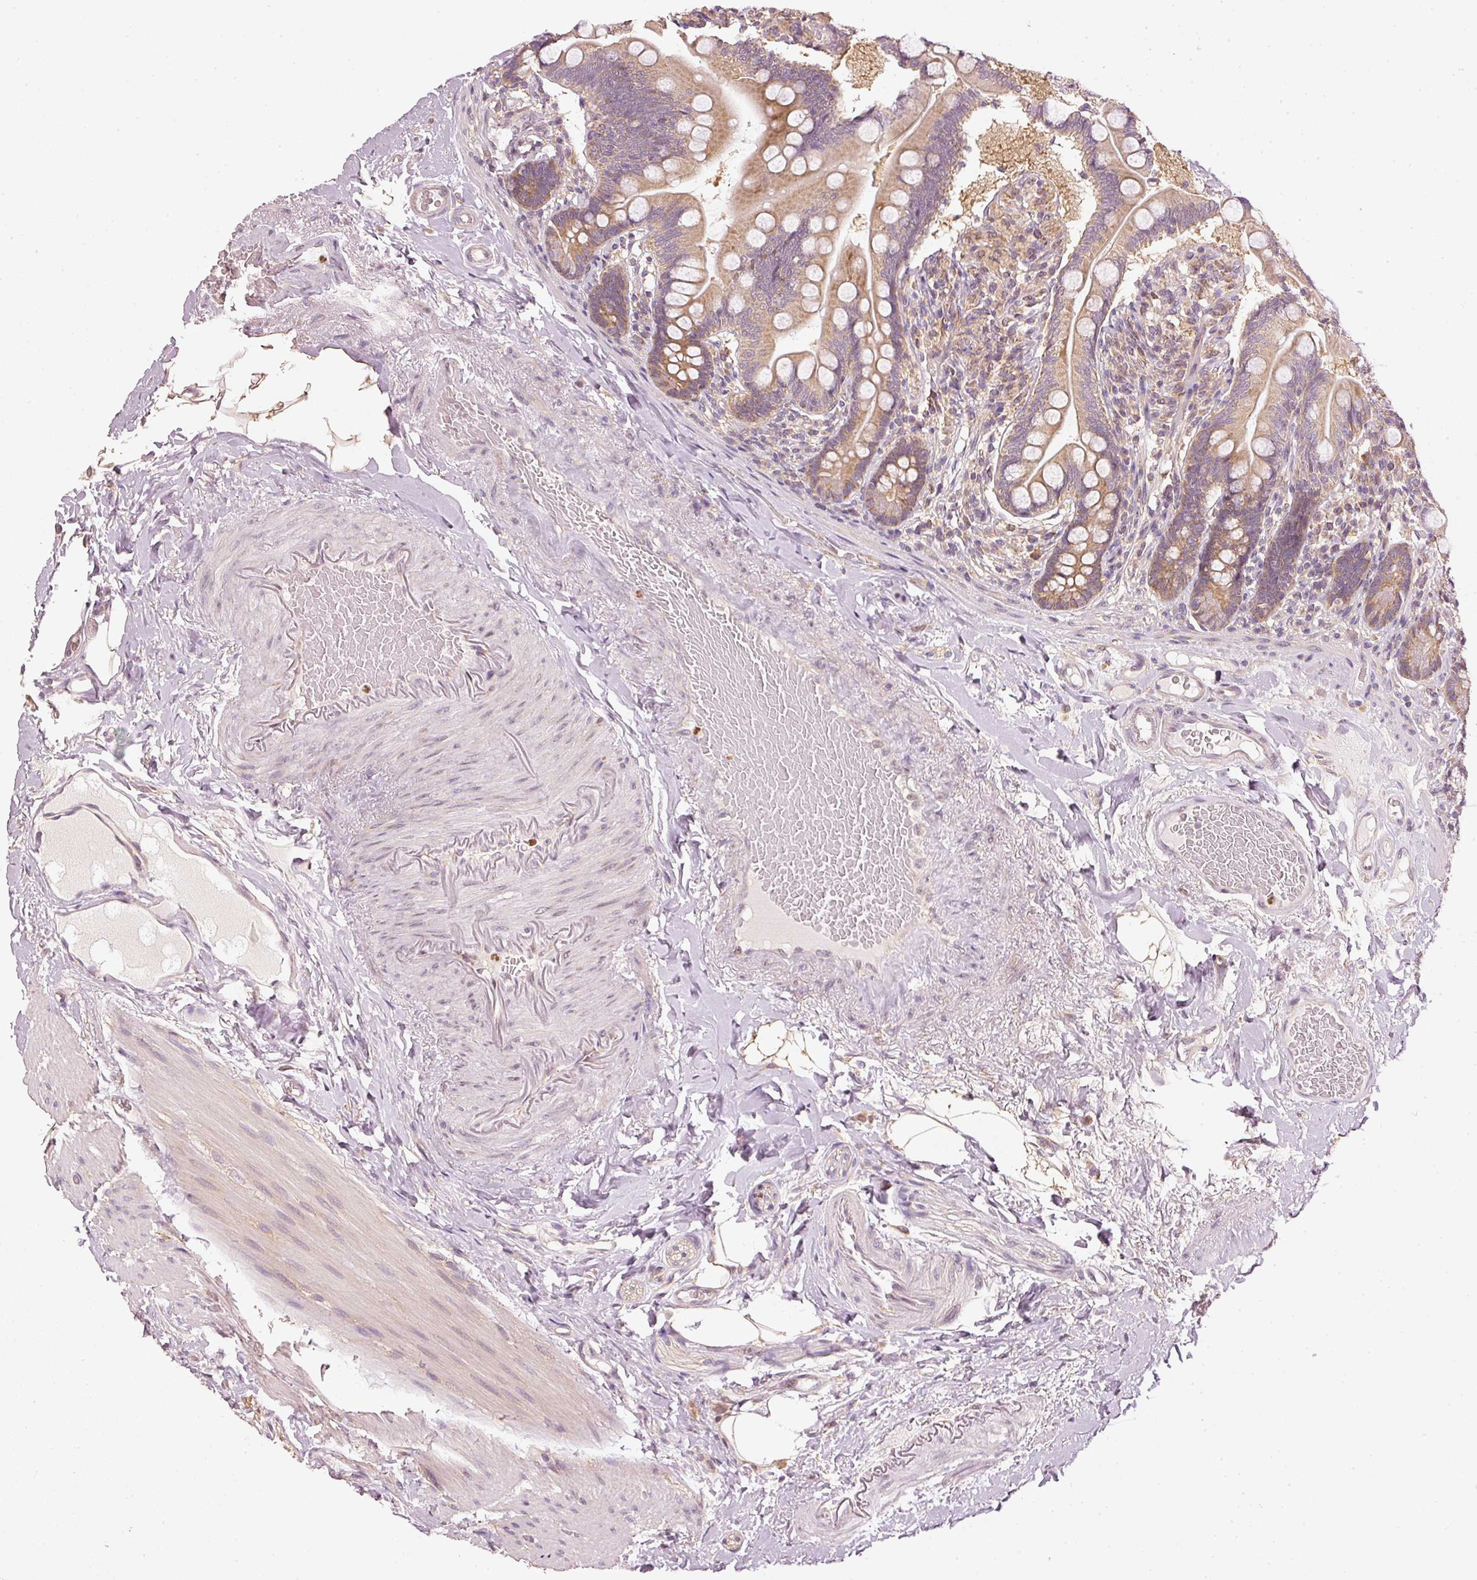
{"staining": {"intensity": "moderate", "quantity": ">75%", "location": "cytoplasmic/membranous"}, "tissue": "small intestine", "cell_type": "Glandular cells", "image_type": "normal", "snomed": [{"axis": "morphology", "description": "Normal tissue, NOS"}, {"axis": "topography", "description": "Small intestine"}], "caption": "This image exhibits benign small intestine stained with immunohistochemistry (IHC) to label a protein in brown. The cytoplasmic/membranous of glandular cells show moderate positivity for the protein. Nuclei are counter-stained blue.", "gene": "MTHFD1L", "patient": {"sex": "female", "age": 64}}